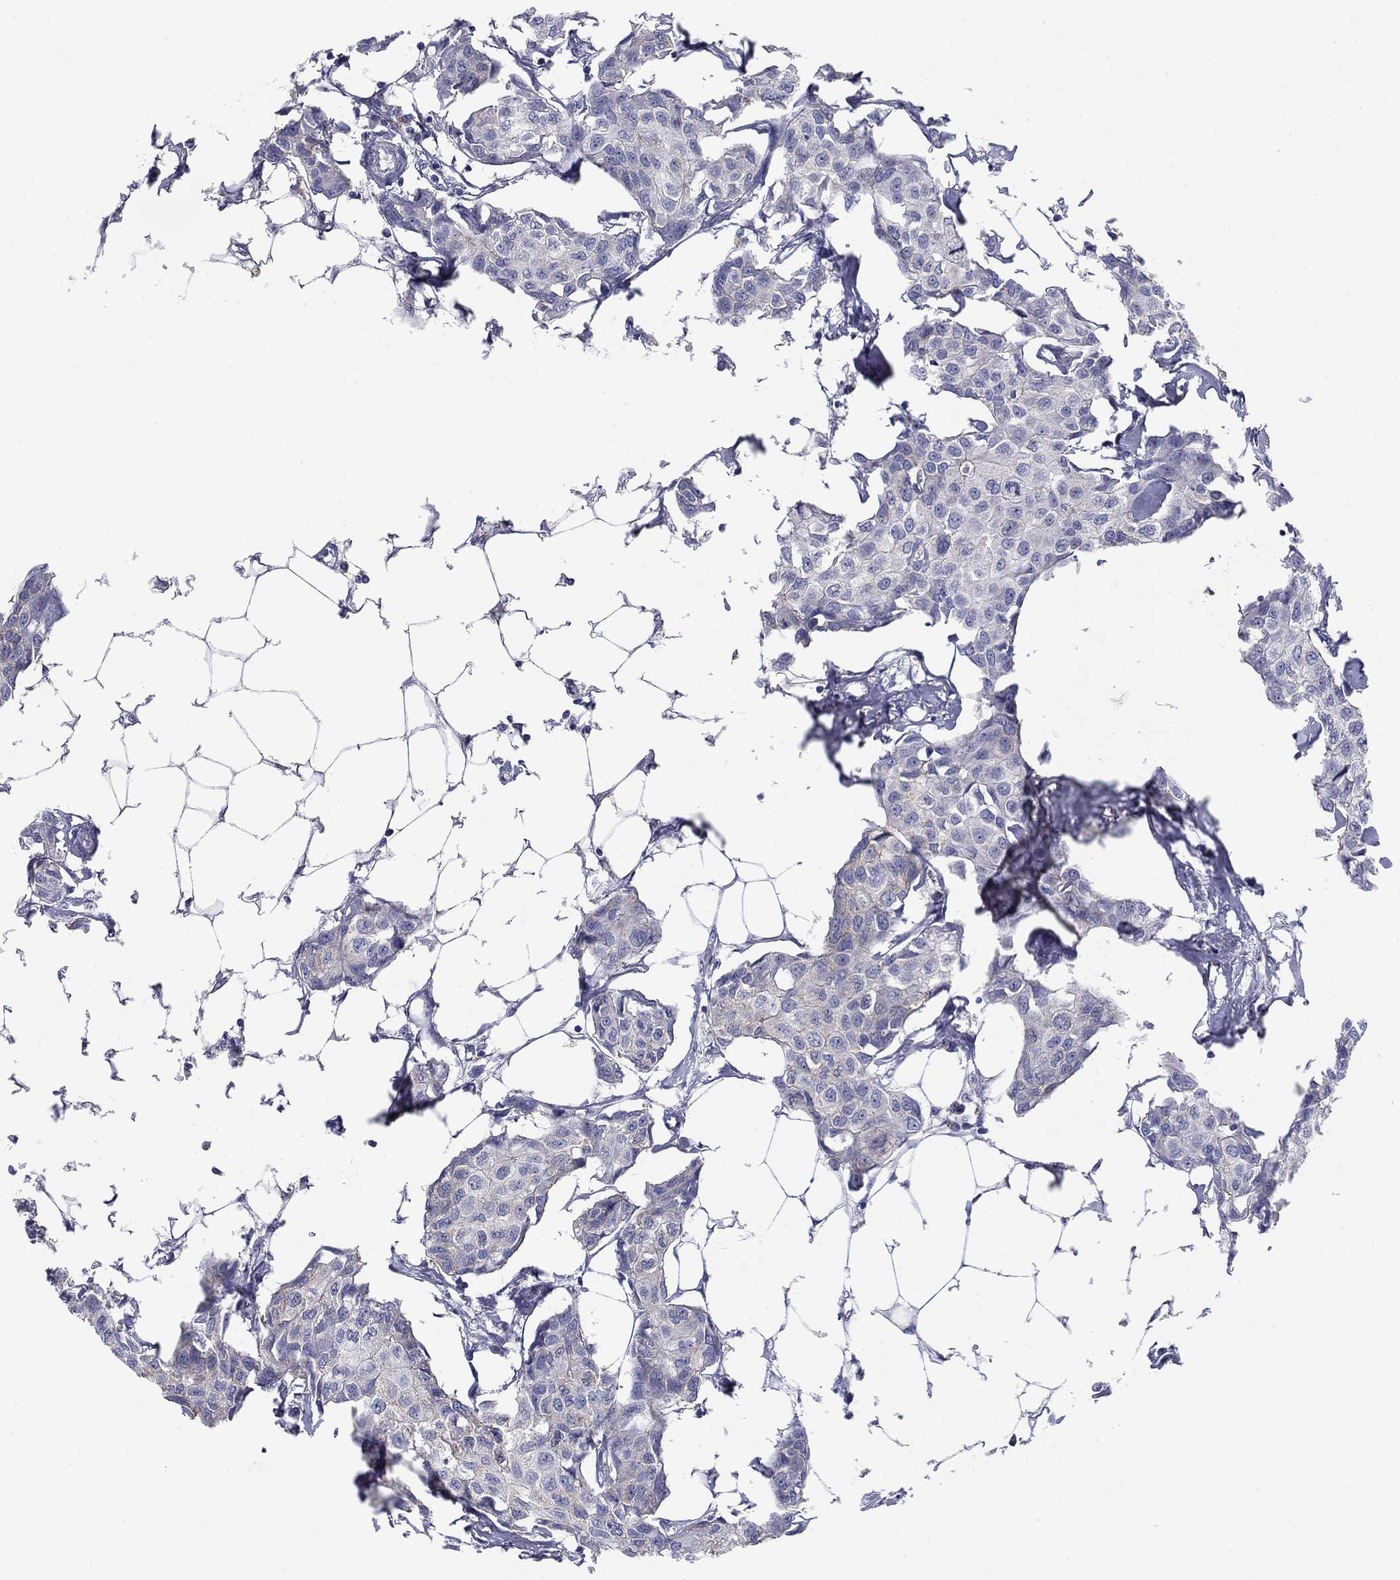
{"staining": {"intensity": "weak", "quantity": "<25%", "location": "cytoplasmic/membranous"}, "tissue": "breast cancer", "cell_type": "Tumor cells", "image_type": "cancer", "snomed": [{"axis": "morphology", "description": "Duct carcinoma"}, {"axis": "topography", "description": "Breast"}], "caption": "The IHC histopathology image has no significant staining in tumor cells of breast intraductal carcinoma tissue. Brightfield microscopy of immunohistochemistry (IHC) stained with DAB (3,3'-diaminobenzidine) (brown) and hematoxylin (blue), captured at high magnification.", "gene": "SEPTIN3", "patient": {"sex": "female", "age": 80}}